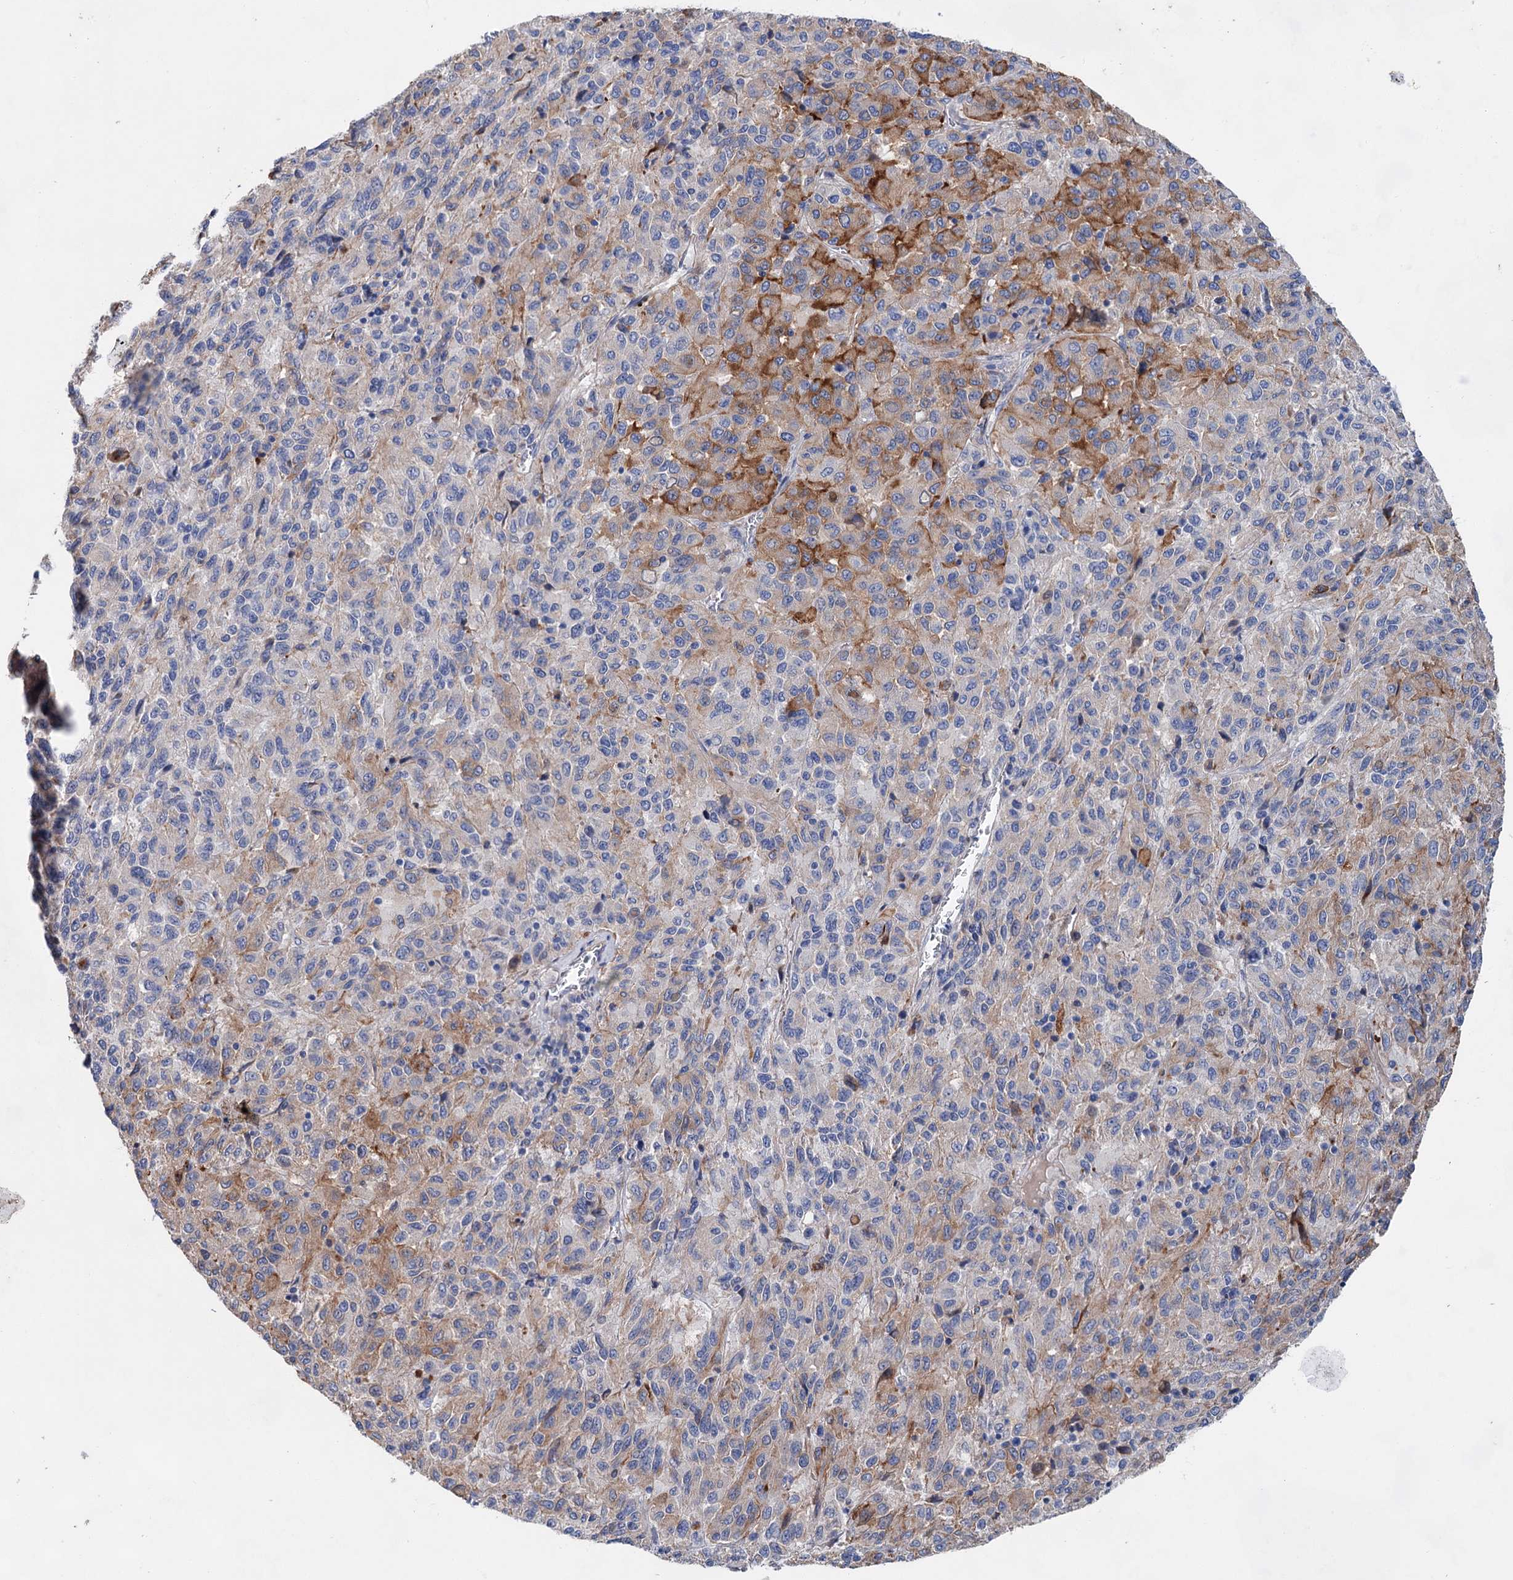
{"staining": {"intensity": "moderate", "quantity": "<25%", "location": "cytoplasmic/membranous"}, "tissue": "melanoma", "cell_type": "Tumor cells", "image_type": "cancer", "snomed": [{"axis": "morphology", "description": "Malignant melanoma, Metastatic site"}, {"axis": "topography", "description": "Lung"}], "caption": "IHC (DAB (3,3'-diaminobenzidine)) staining of human malignant melanoma (metastatic site) exhibits moderate cytoplasmic/membranous protein staining in approximately <25% of tumor cells. The staining was performed using DAB (3,3'-diaminobenzidine) to visualize the protein expression in brown, while the nuclei were stained in blue with hematoxylin (Magnification: 20x).", "gene": "GPR155", "patient": {"sex": "male", "age": 64}}